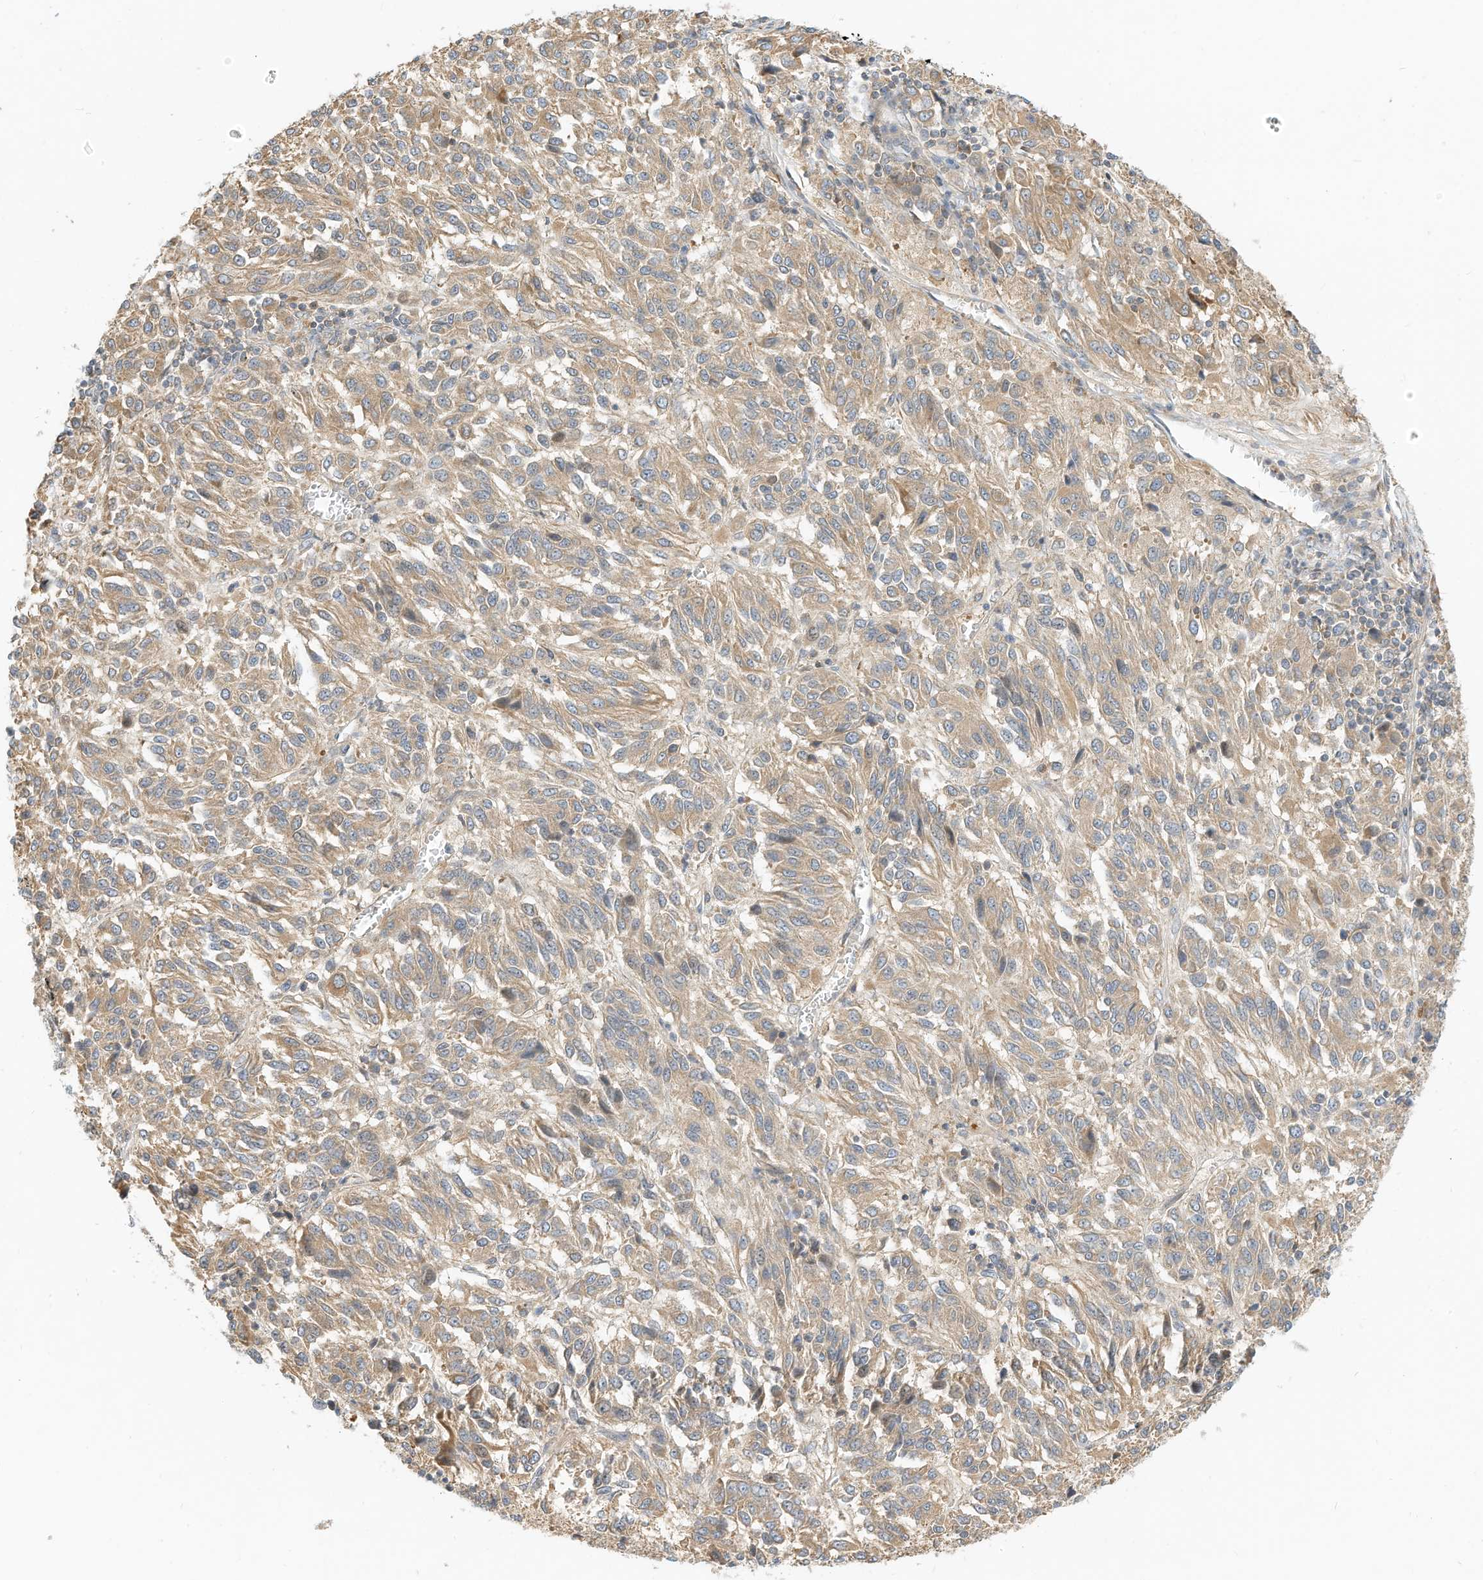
{"staining": {"intensity": "weak", "quantity": ">75%", "location": "cytoplasmic/membranous"}, "tissue": "melanoma", "cell_type": "Tumor cells", "image_type": "cancer", "snomed": [{"axis": "morphology", "description": "Malignant melanoma, Metastatic site"}, {"axis": "topography", "description": "Lung"}], "caption": "Malignant melanoma (metastatic site) was stained to show a protein in brown. There is low levels of weak cytoplasmic/membranous expression in approximately >75% of tumor cells. Using DAB (3,3'-diaminobenzidine) (brown) and hematoxylin (blue) stains, captured at high magnification using brightfield microscopy.", "gene": "OFD1", "patient": {"sex": "male", "age": 64}}